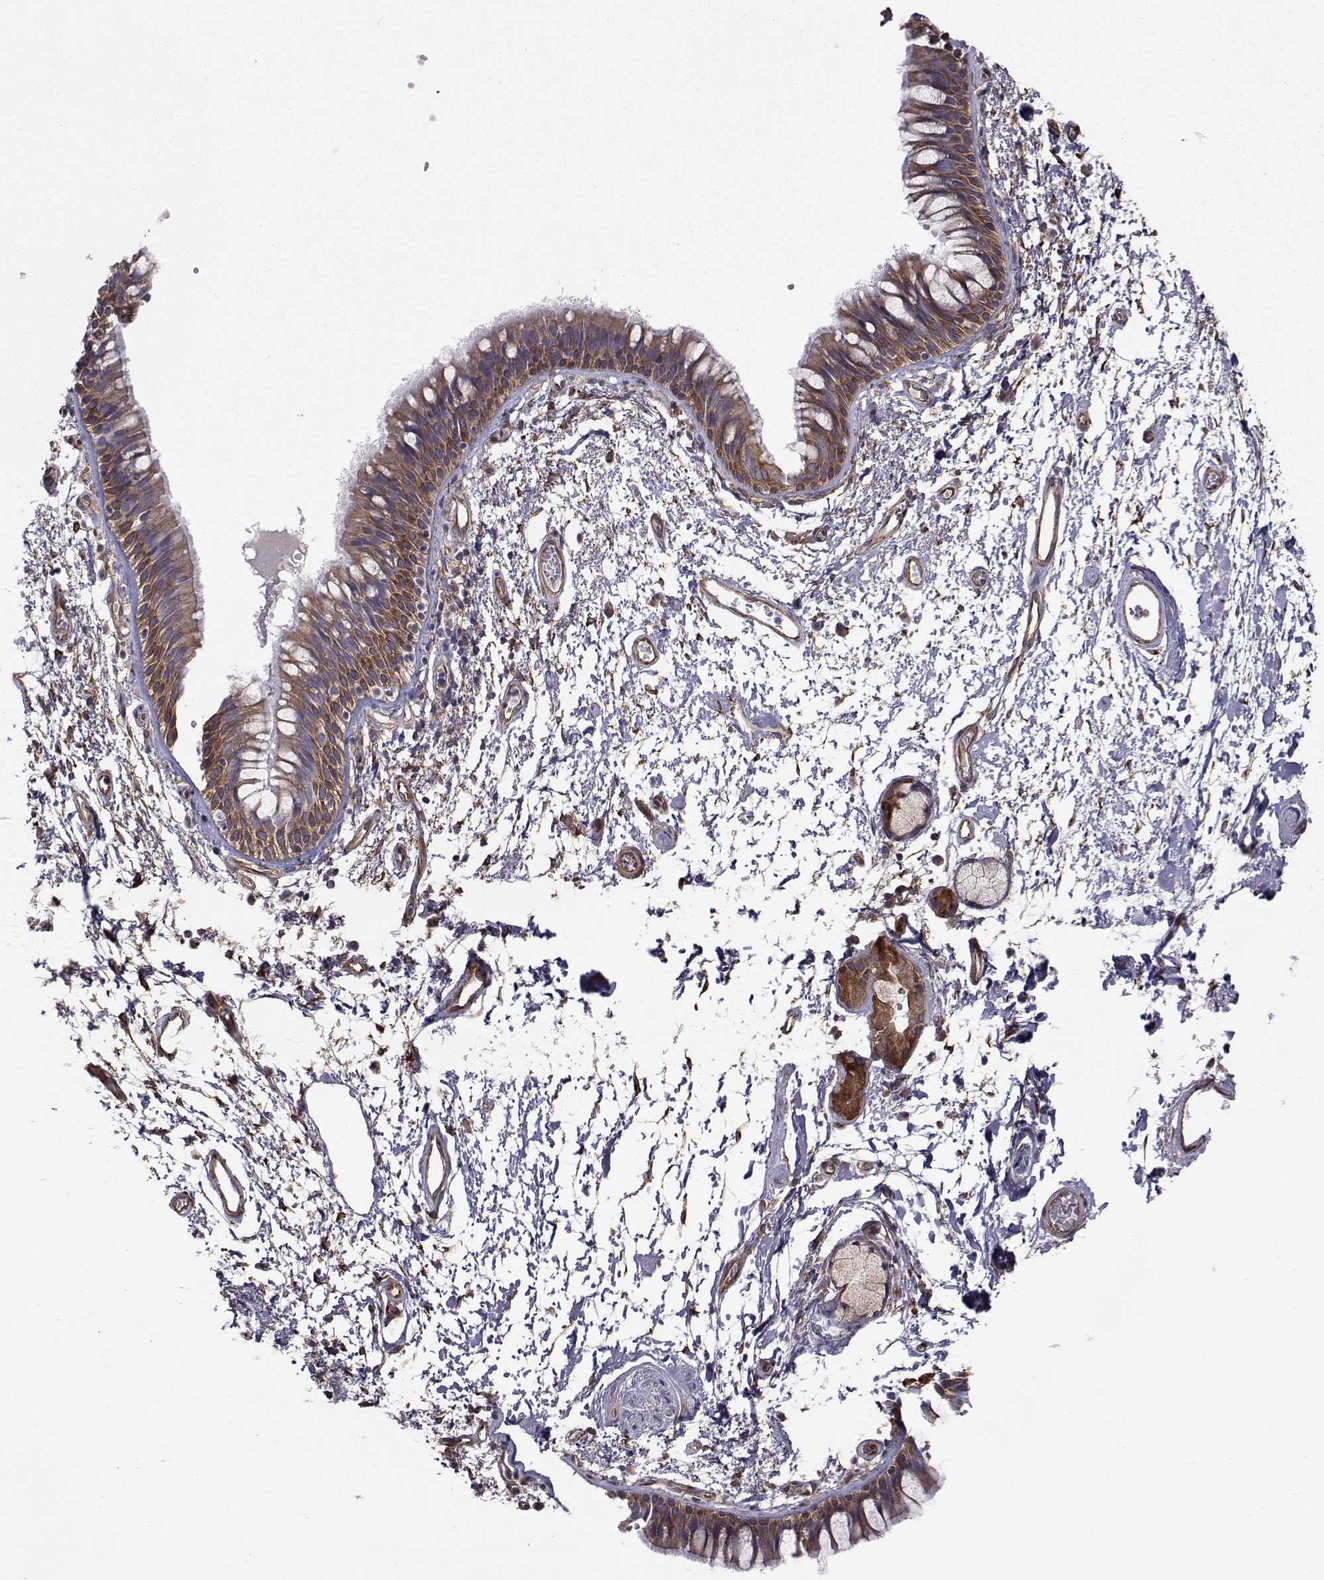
{"staining": {"intensity": "strong", "quantity": "25%-75%", "location": "cytoplasmic/membranous"}, "tissue": "bronchus", "cell_type": "Respiratory epithelial cells", "image_type": "normal", "snomed": [{"axis": "morphology", "description": "Normal tissue, NOS"}, {"axis": "topography", "description": "Cartilage tissue"}, {"axis": "topography", "description": "Bronchus"}], "caption": "Immunohistochemical staining of normal bronchus displays strong cytoplasmic/membranous protein expression in about 25%-75% of respiratory epithelial cells.", "gene": "TRIP10", "patient": {"sex": "male", "age": 66}}